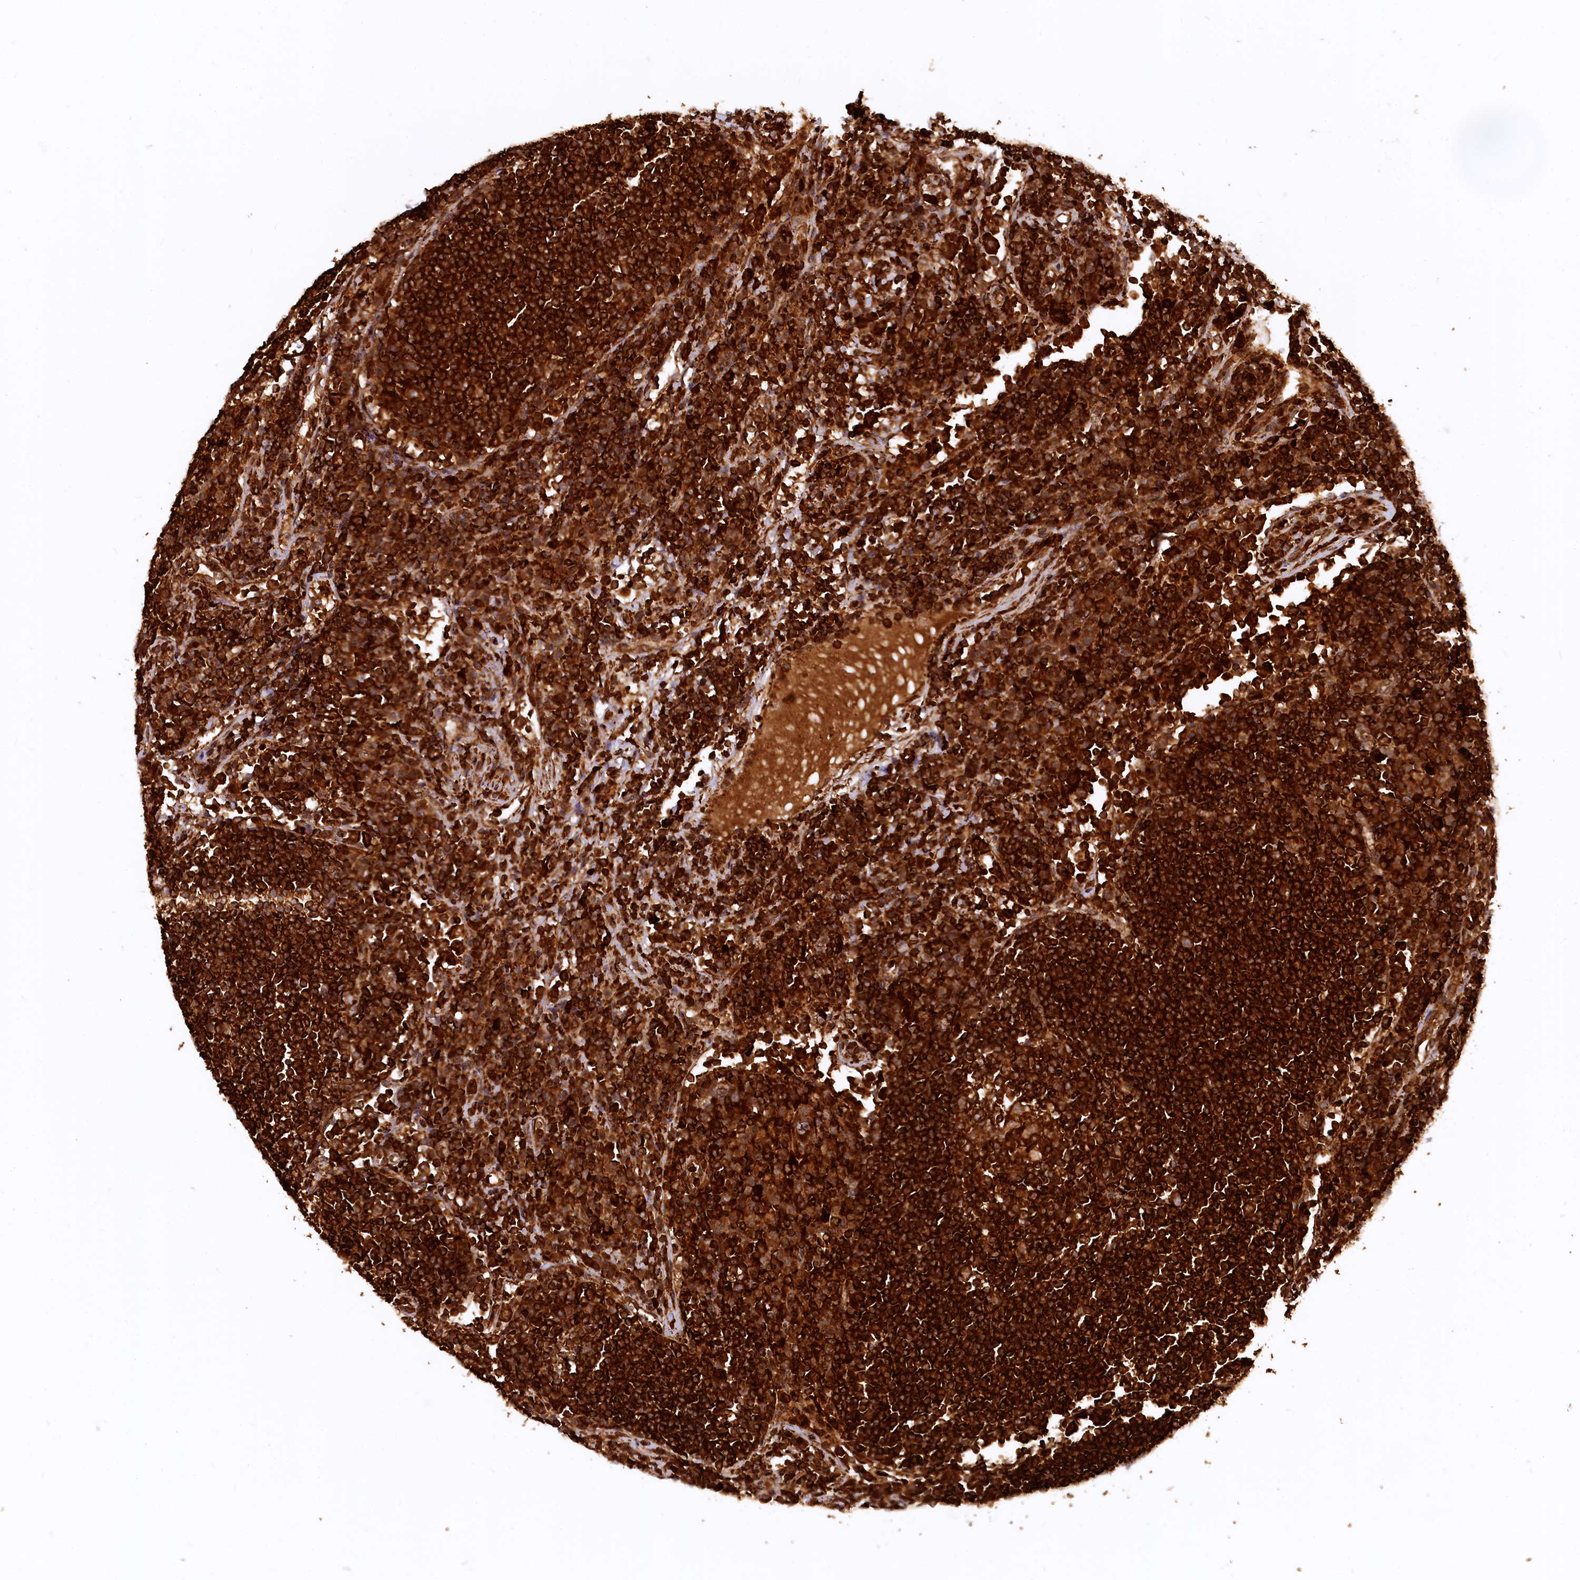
{"staining": {"intensity": "strong", "quantity": ">75%", "location": "cytoplasmic/membranous"}, "tissue": "lymph node", "cell_type": "Germinal center cells", "image_type": "normal", "snomed": [{"axis": "morphology", "description": "Normal tissue, NOS"}, {"axis": "topography", "description": "Lymph node"}], "caption": "This image shows normal lymph node stained with IHC to label a protein in brown. The cytoplasmic/membranous of germinal center cells show strong positivity for the protein. Nuclei are counter-stained blue.", "gene": "STUB1", "patient": {"sex": "female", "age": 53}}